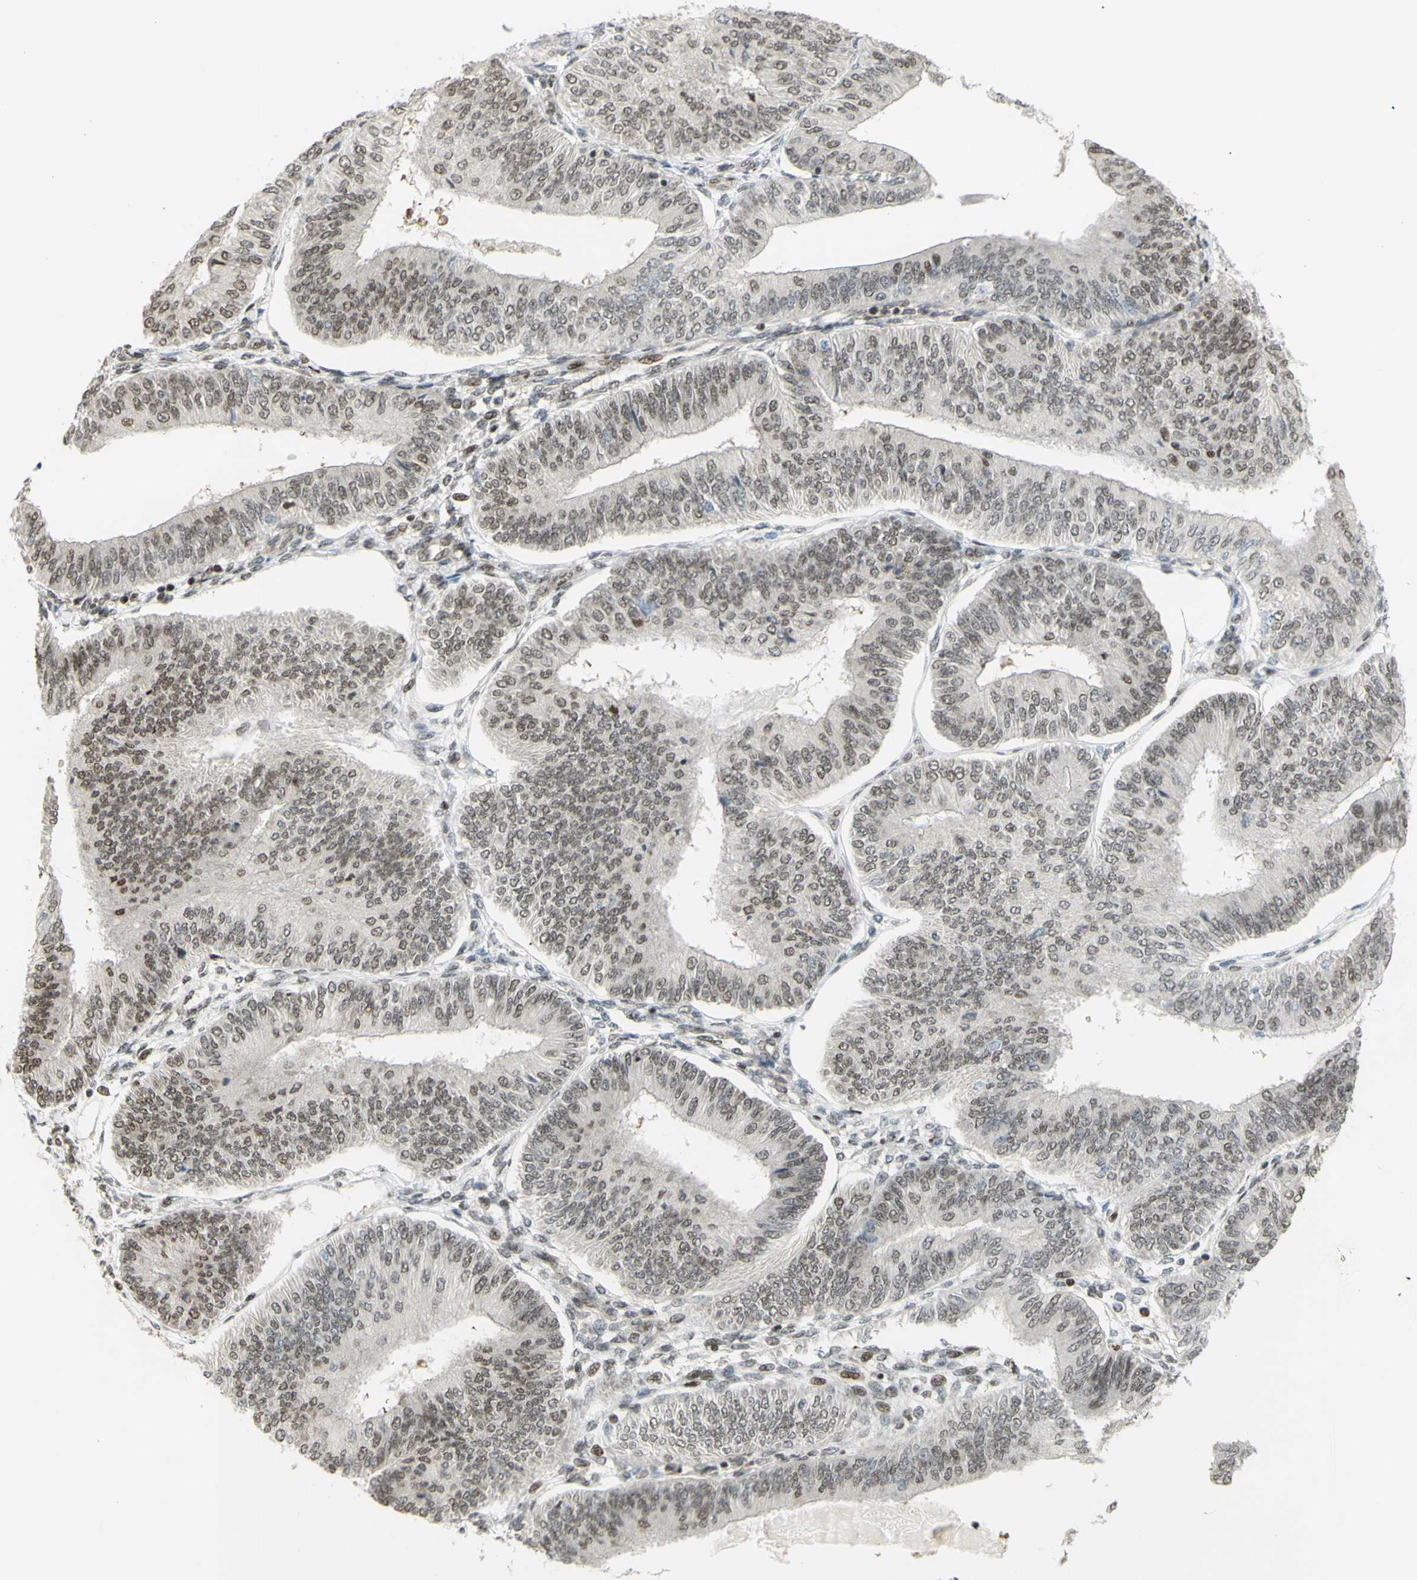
{"staining": {"intensity": "weak", "quantity": ">75%", "location": "nuclear"}, "tissue": "endometrial cancer", "cell_type": "Tumor cells", "image_type": "cancer", "snomed": [{"axis": "morphology", "description": "Adenocarcinoma, NOS"}, {"axis": "topography", "description": "Endometrium"}], "caption": "High-magnification brightfield microscopy of endometrial cancer stained with DAB (brown) and counterstained with hematoxylin (blue). tumor cells exhibit weak nuclear positivity is present in about>75% of cells.", "gene": "ZMYM6", "patient": {"sex": "female", "age": 58}}